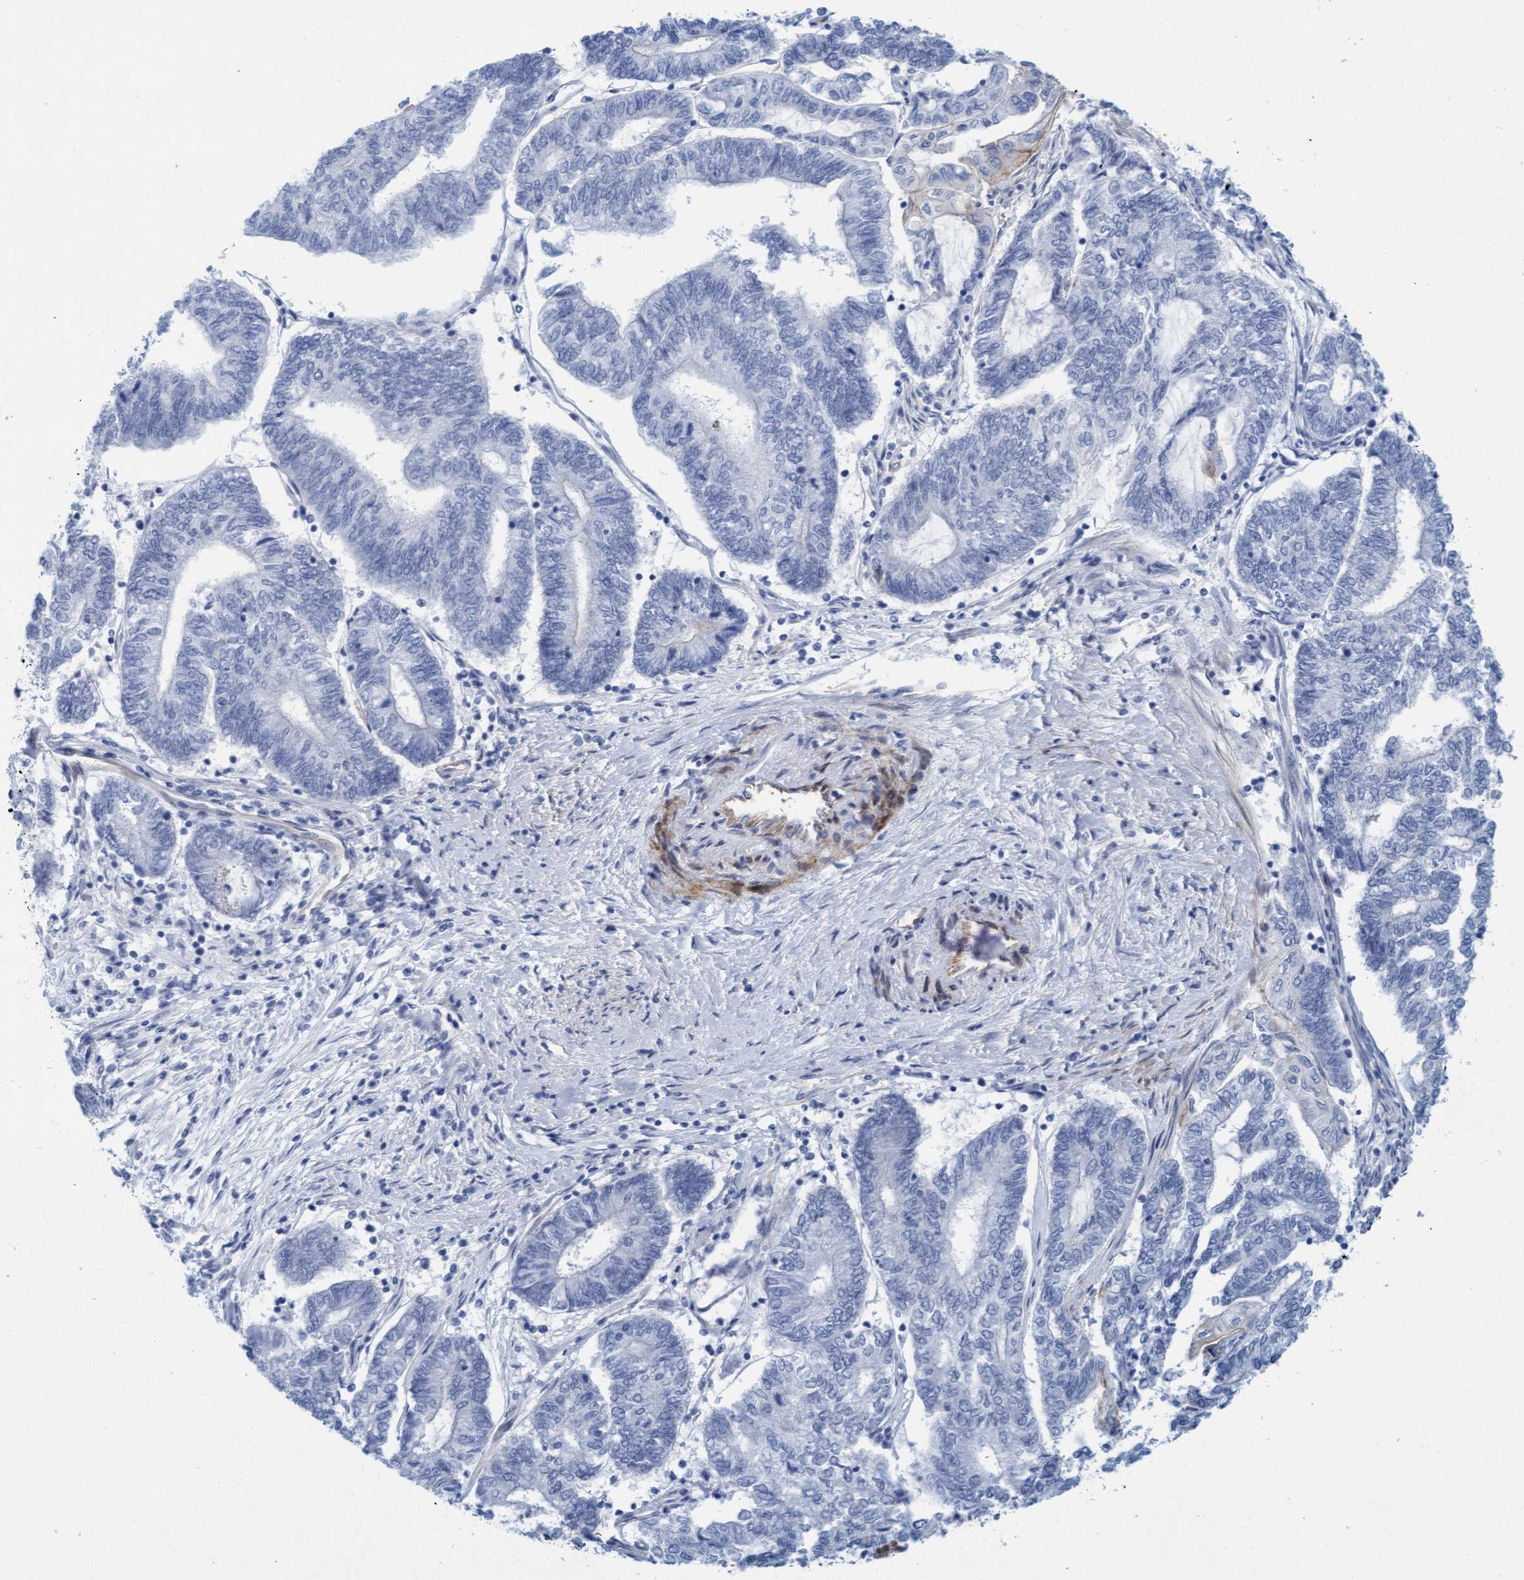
{"staining": {"intensity": "negative", "quantity": "none", "location": "none"}, "tissue": "endometrial cancer", "cell_type": "Tumor cells", "image_type": "cancer", "snomed": [{"axis": "morphology", "description": "Adenocarcinoma, NOS"}, {"axis": "topography", "description": "Uterus"}, {"axis": "topography", "description": "Endometrium"}], "caption": "Immunohistochemistry (IHC) micrograph of neoplastic tissue: adenocarcinoma (endometrial) stained with DAB (3,3'-diaminobenzidine) reveals no significant protein expression in tumor cells.", "gene": "MTFR1", "patient": {"sex": "female", "age": 70}}